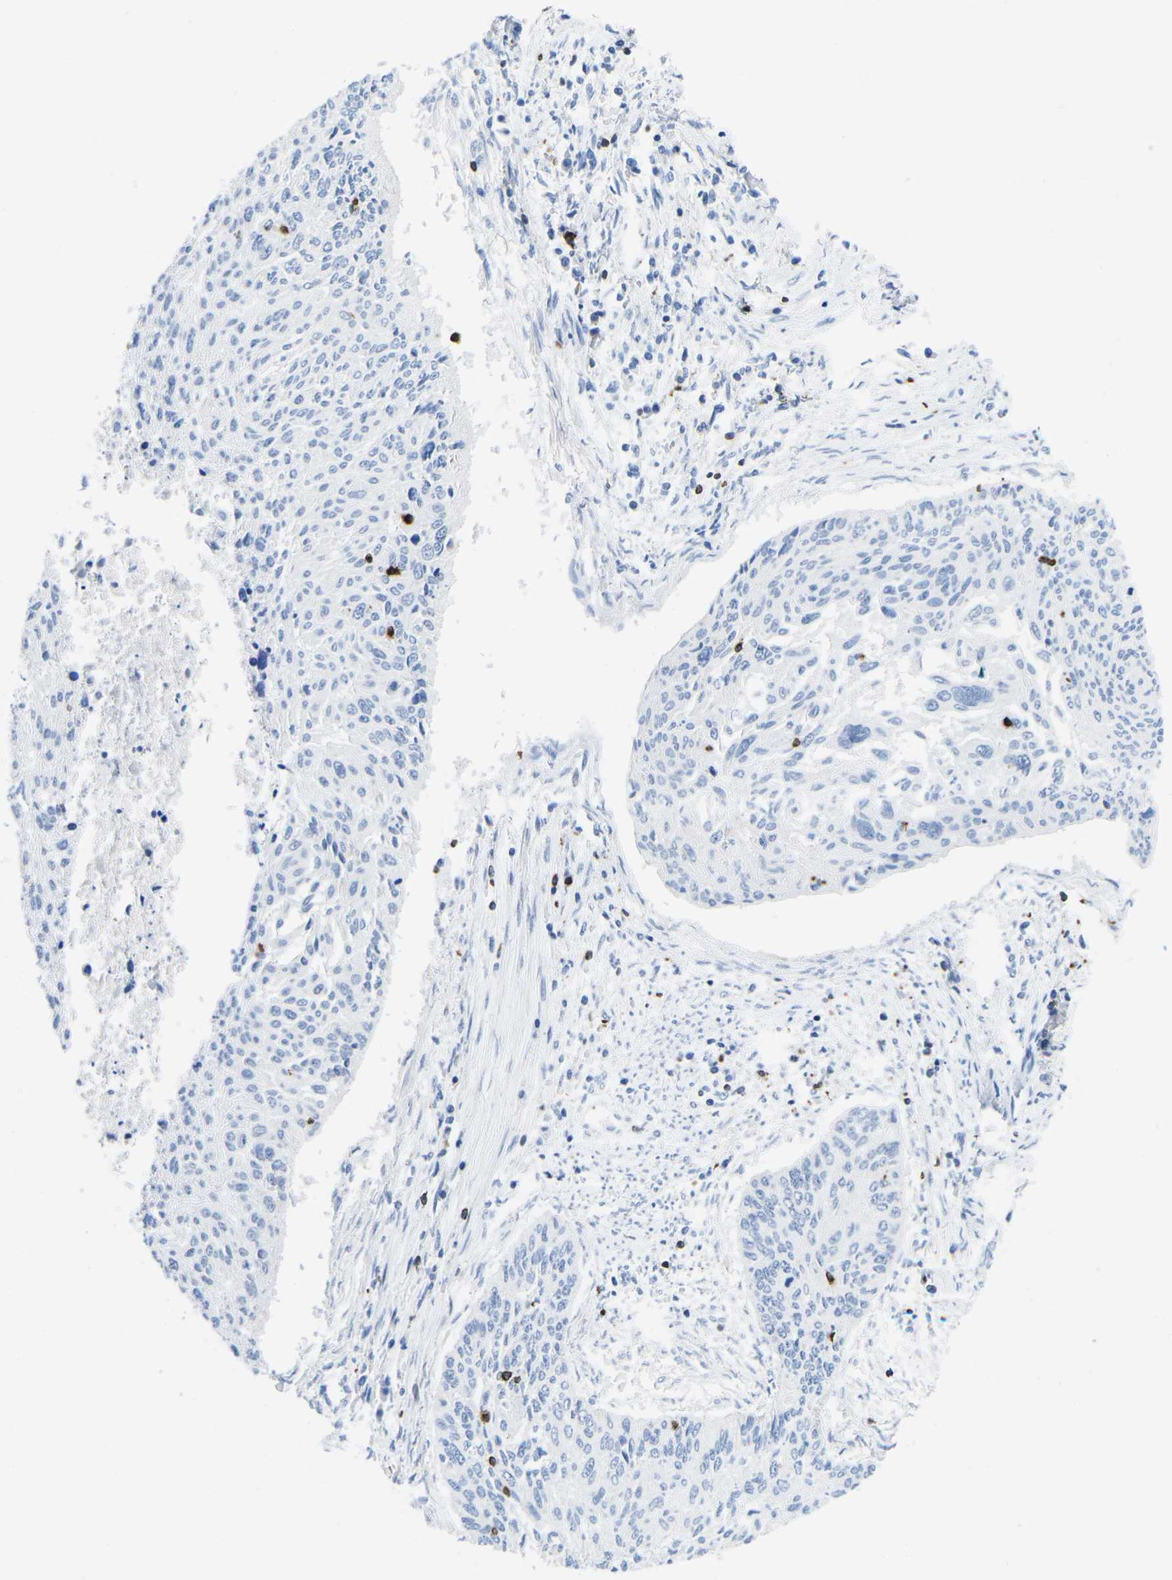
{"staining": {"intensity": "negative", "quantity": "none", "location": "none"}, "tissue": "cervical cancer", "cell_type": "Tumor cells", "image_type": "cancer", "snomed": [{"axis": "morphology", "description": "Squamous cell carcinoma, NOS"}, {"axis": "topography", "description": "Cervix"}], "caption": "The image shows no significant positivity in tumor cells of cervical squamous cell carcinoma.", "gene": "CTSW", "patient": {"sex": "female", "age": 55}}